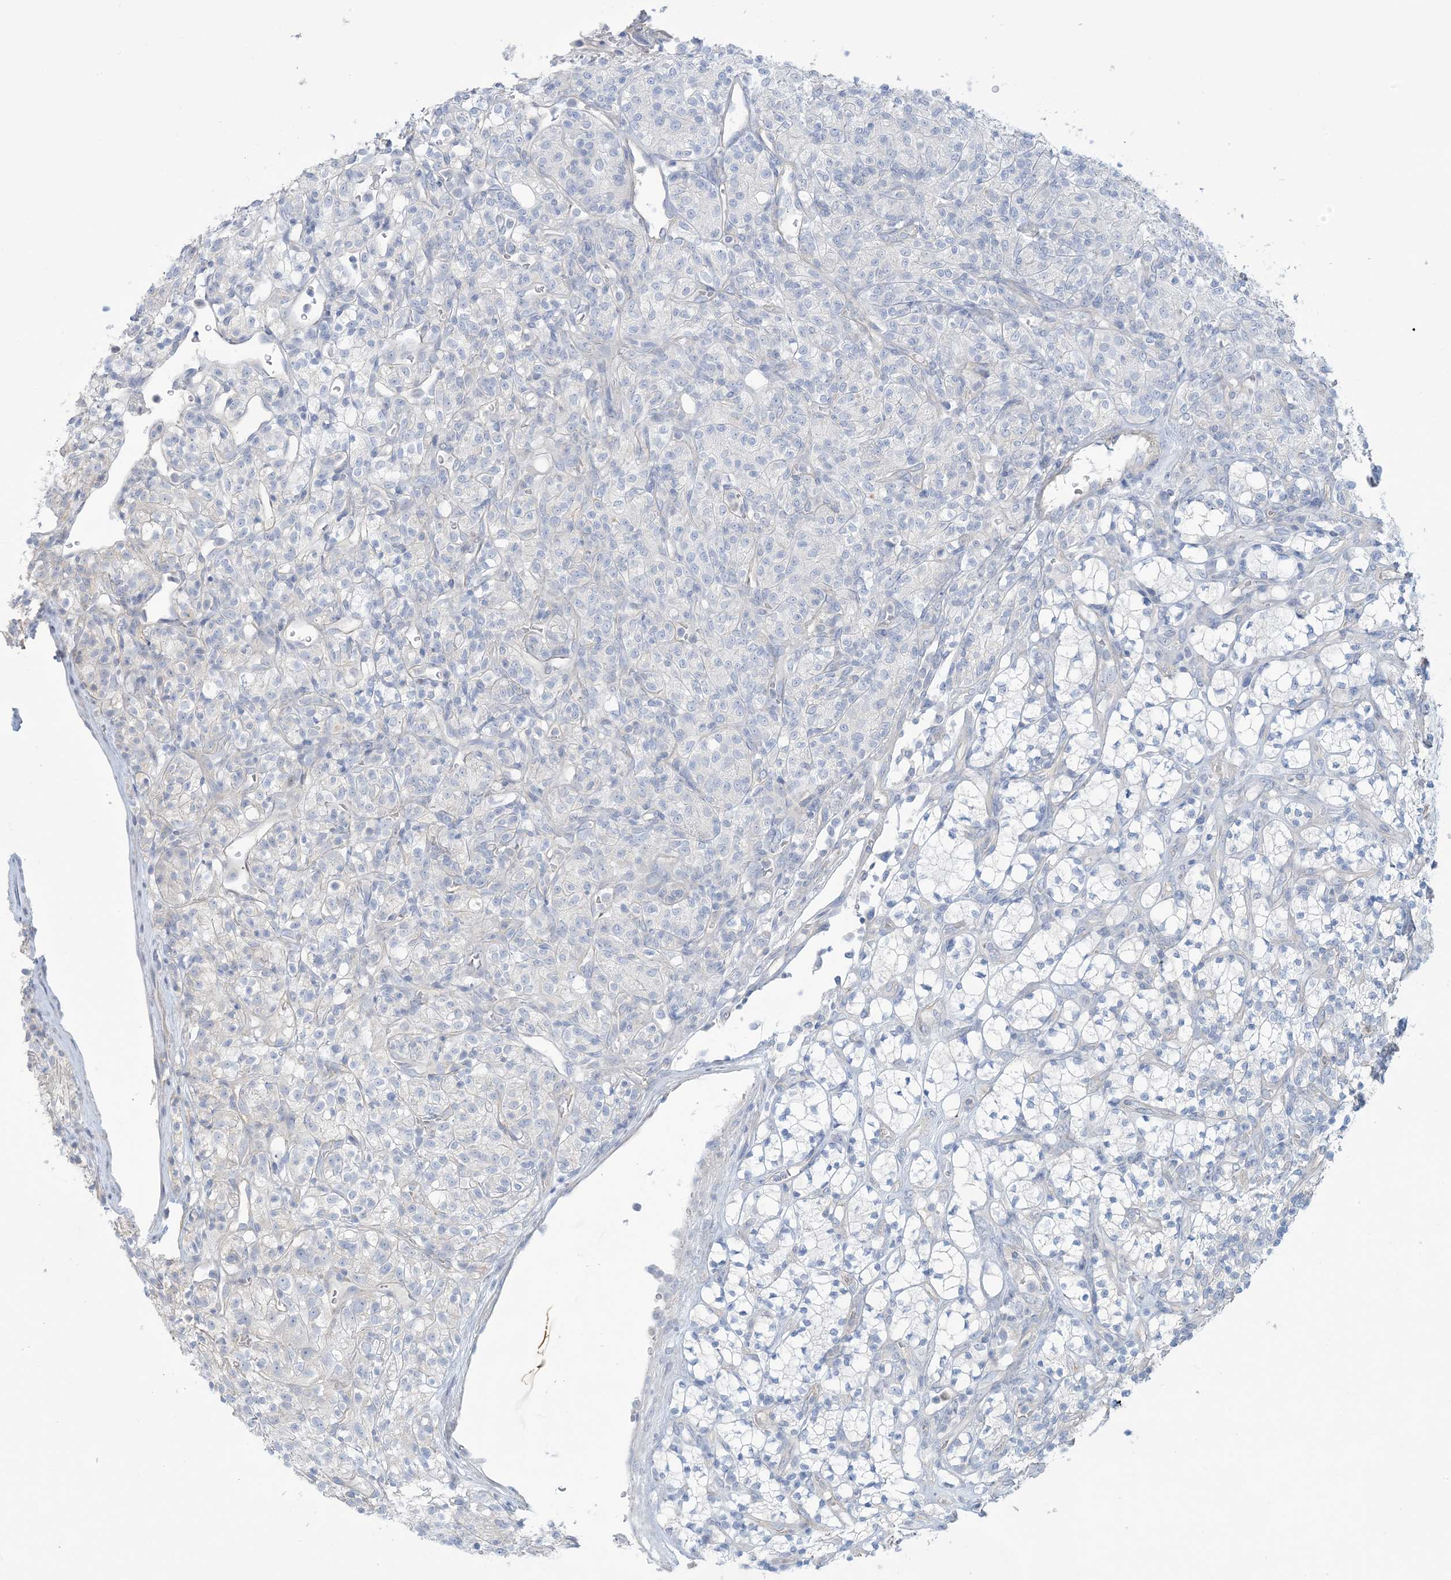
{"staining": {"intensity": "negative", "quantity": "none", "location": "none"}, "tissue": "renal cancer", "cell_type": "Tumor cells", "image_type": "cancer", "snomed": [{"axis": "morphology", "description": "Adenocarcinoma, NOS"}, {"axis": "topography", "description": "Kidney"}], "caption": "Tumor cells are negative for brown protein staining in adenocarcinoma (renal).", "gene": "MTHFD2L", "patient": {"sex": "male", "age": 77}}